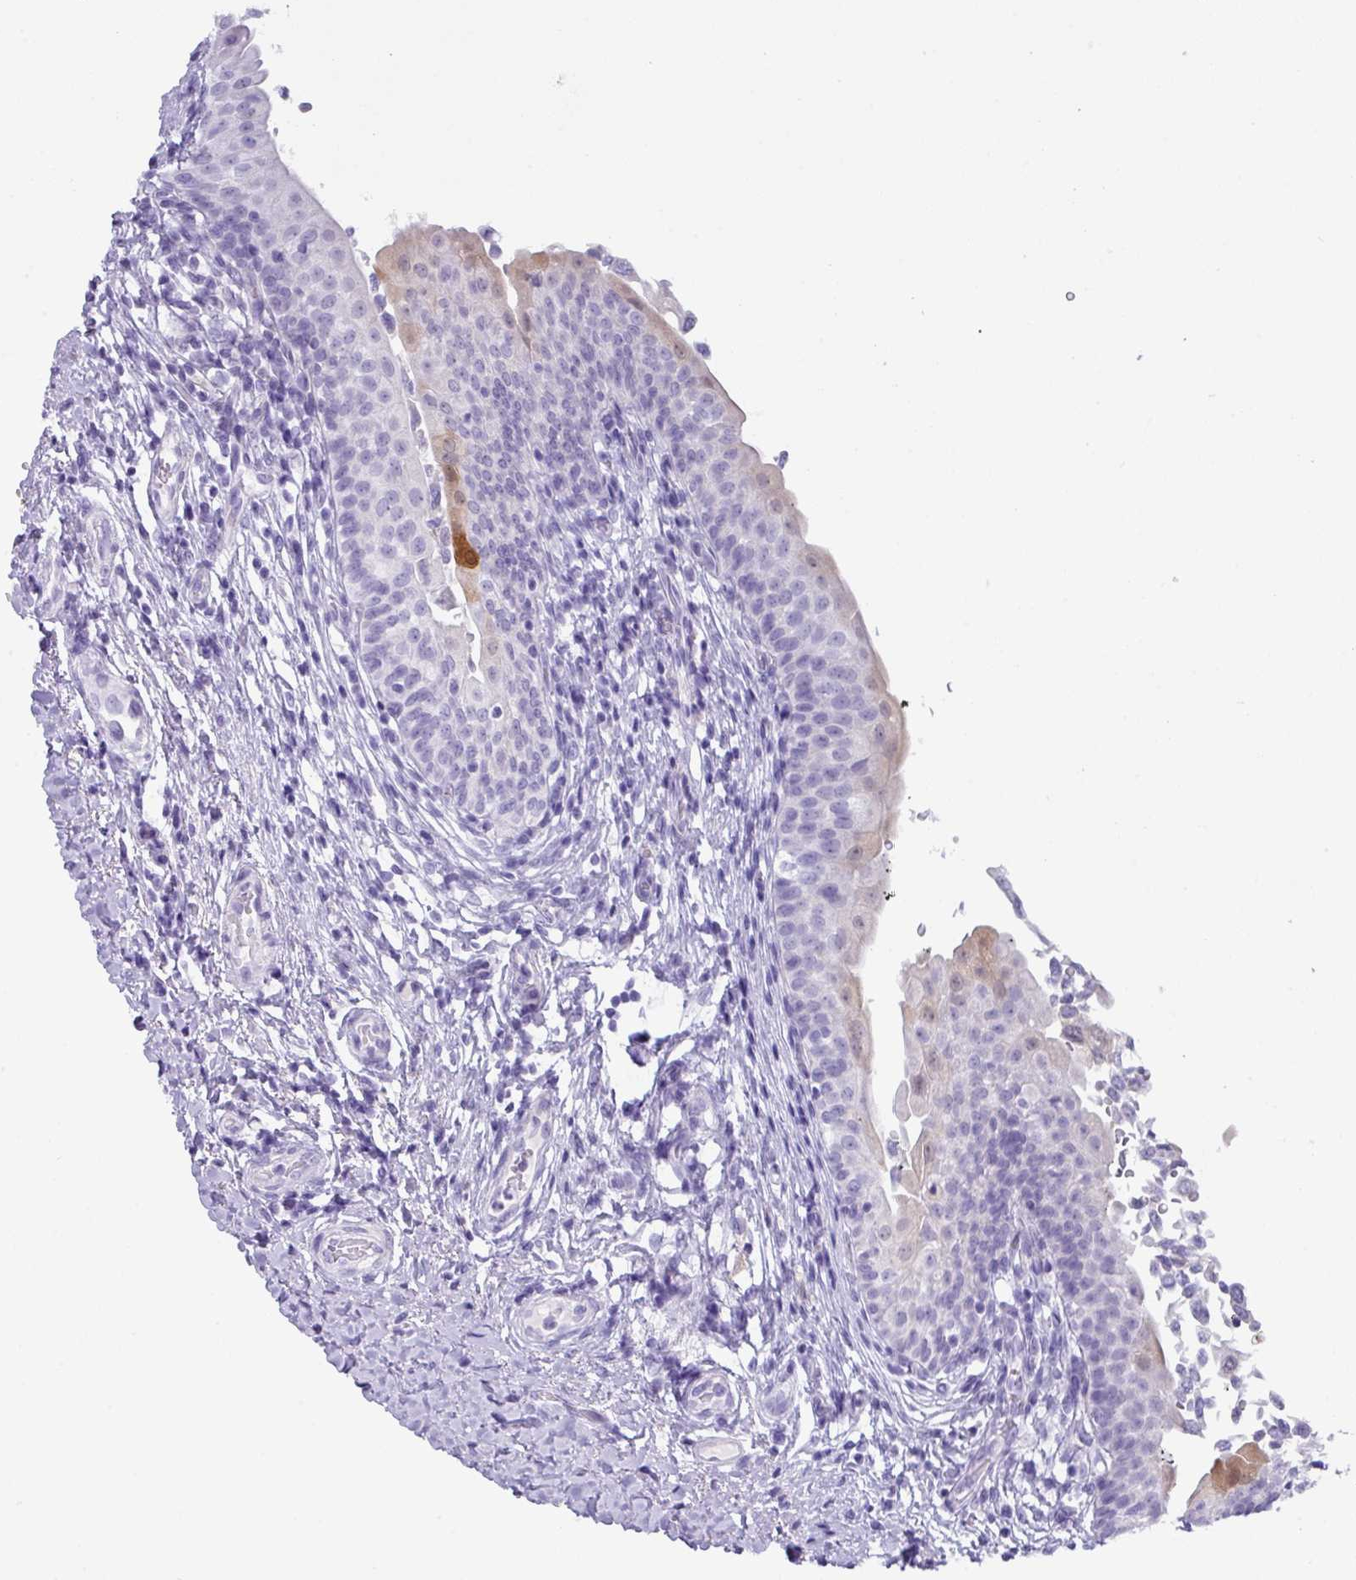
{"staining": {"intensity": "negative", "quantity": "none", "location": "none"}, "tissue": "urothelial cancer", "cell_type": "Tumor cells", "image_type": "cancer", "snomed": [{"axis": "morphology", "description": "Urothelial carcinoma, NOS"}, {"axis": "topography", "description": "Urinary bladder"}], "caption": "Tumor cells show no significant protein staining in urothelial cancer.", "gene": "NCCRP1", "patient": {"sex": "male", "age": 59}}